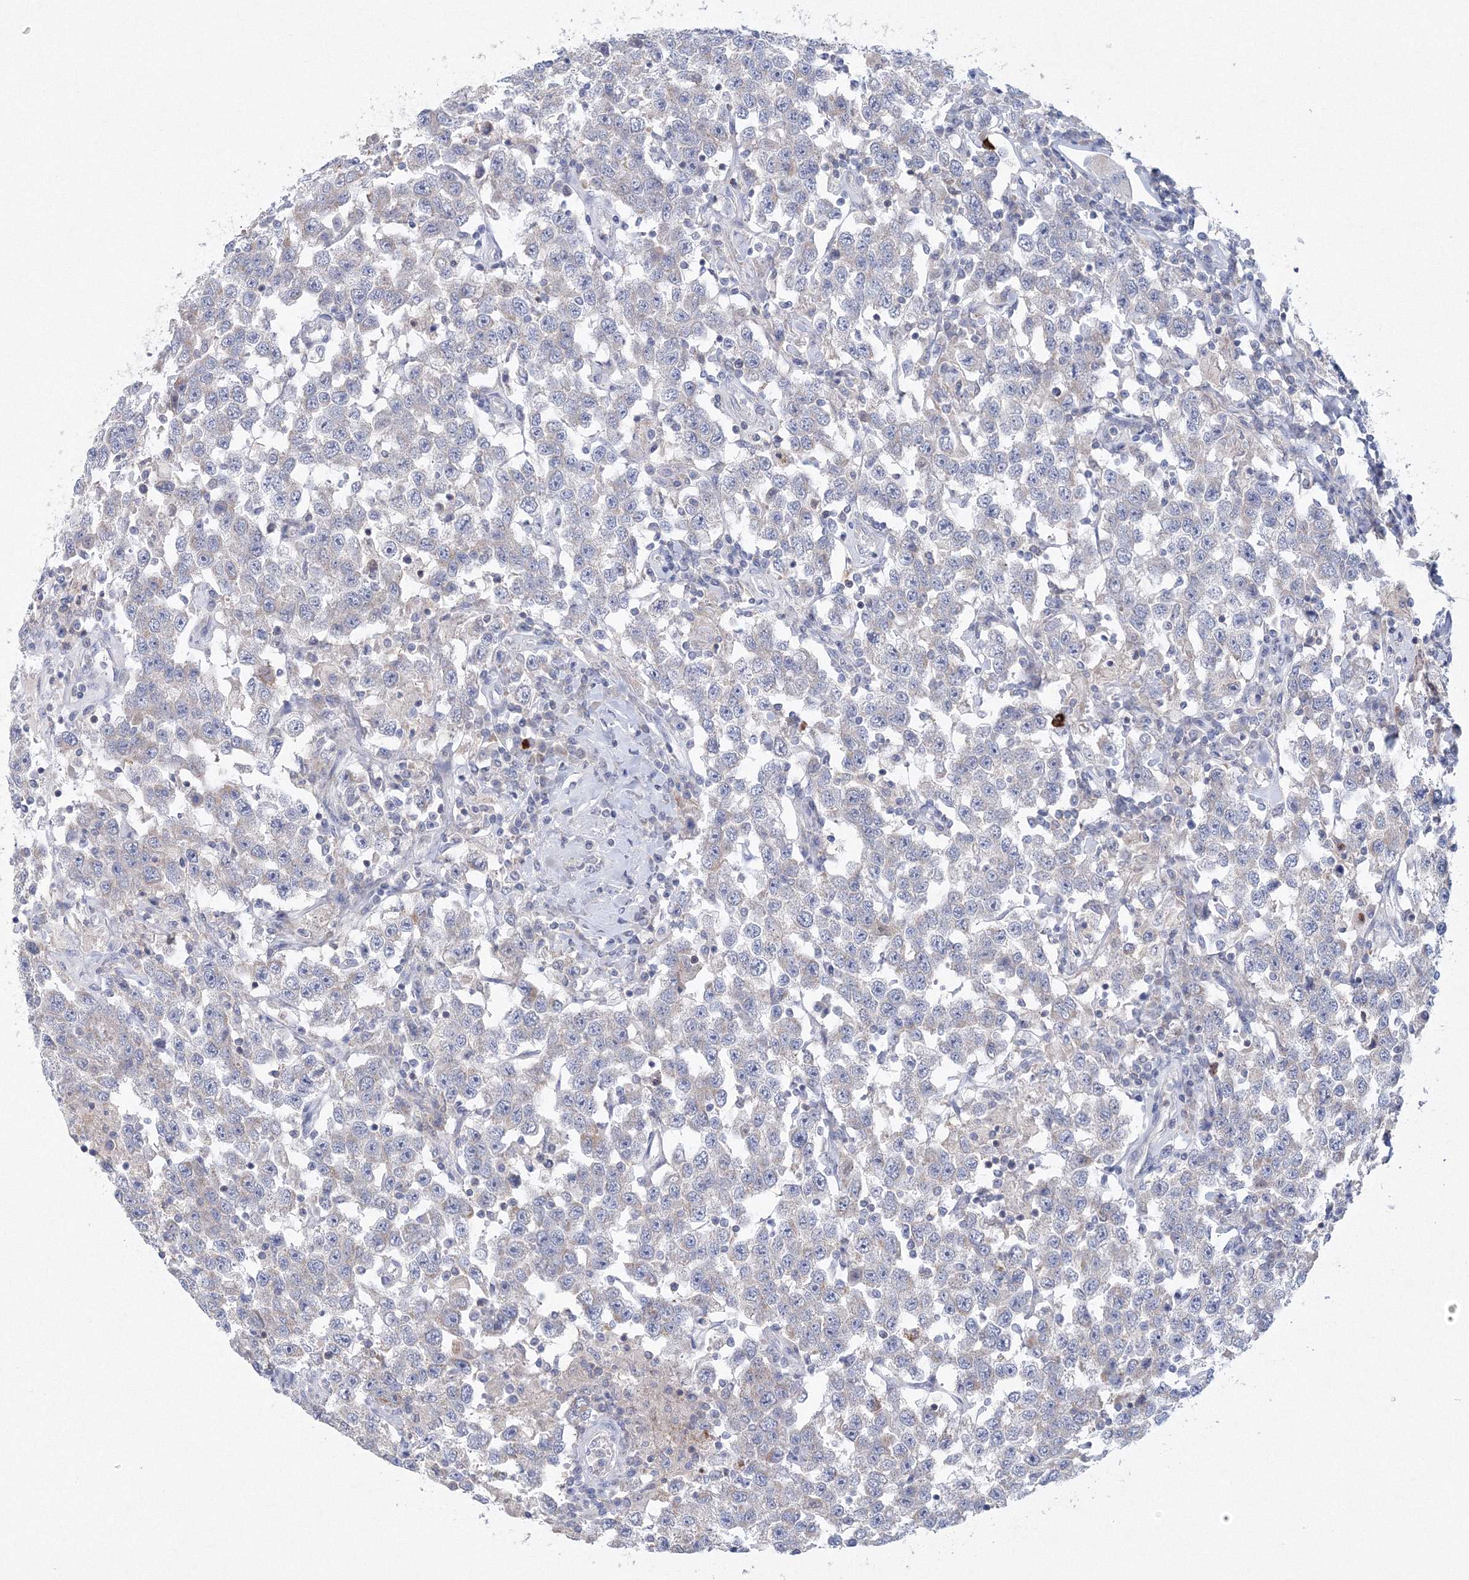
{"staining": {"intensity": "negative", "quantity": "none", "location": "none"}, "tissue": "testis cancer", "cell_type": "Tumor cells", "image_type": "cancer", "snomed": [{"axis": "morphology", "description": "Seminoma, NOS"}, {"axis": "topography", "description": "Testis"}], "caption": "Seminoma (testis) stained for a protein using immunohistochemistry demonstrates no expression tumor cells.", "gene": "NIPAL1", "patient": {"sex": "male", "age": 41}}